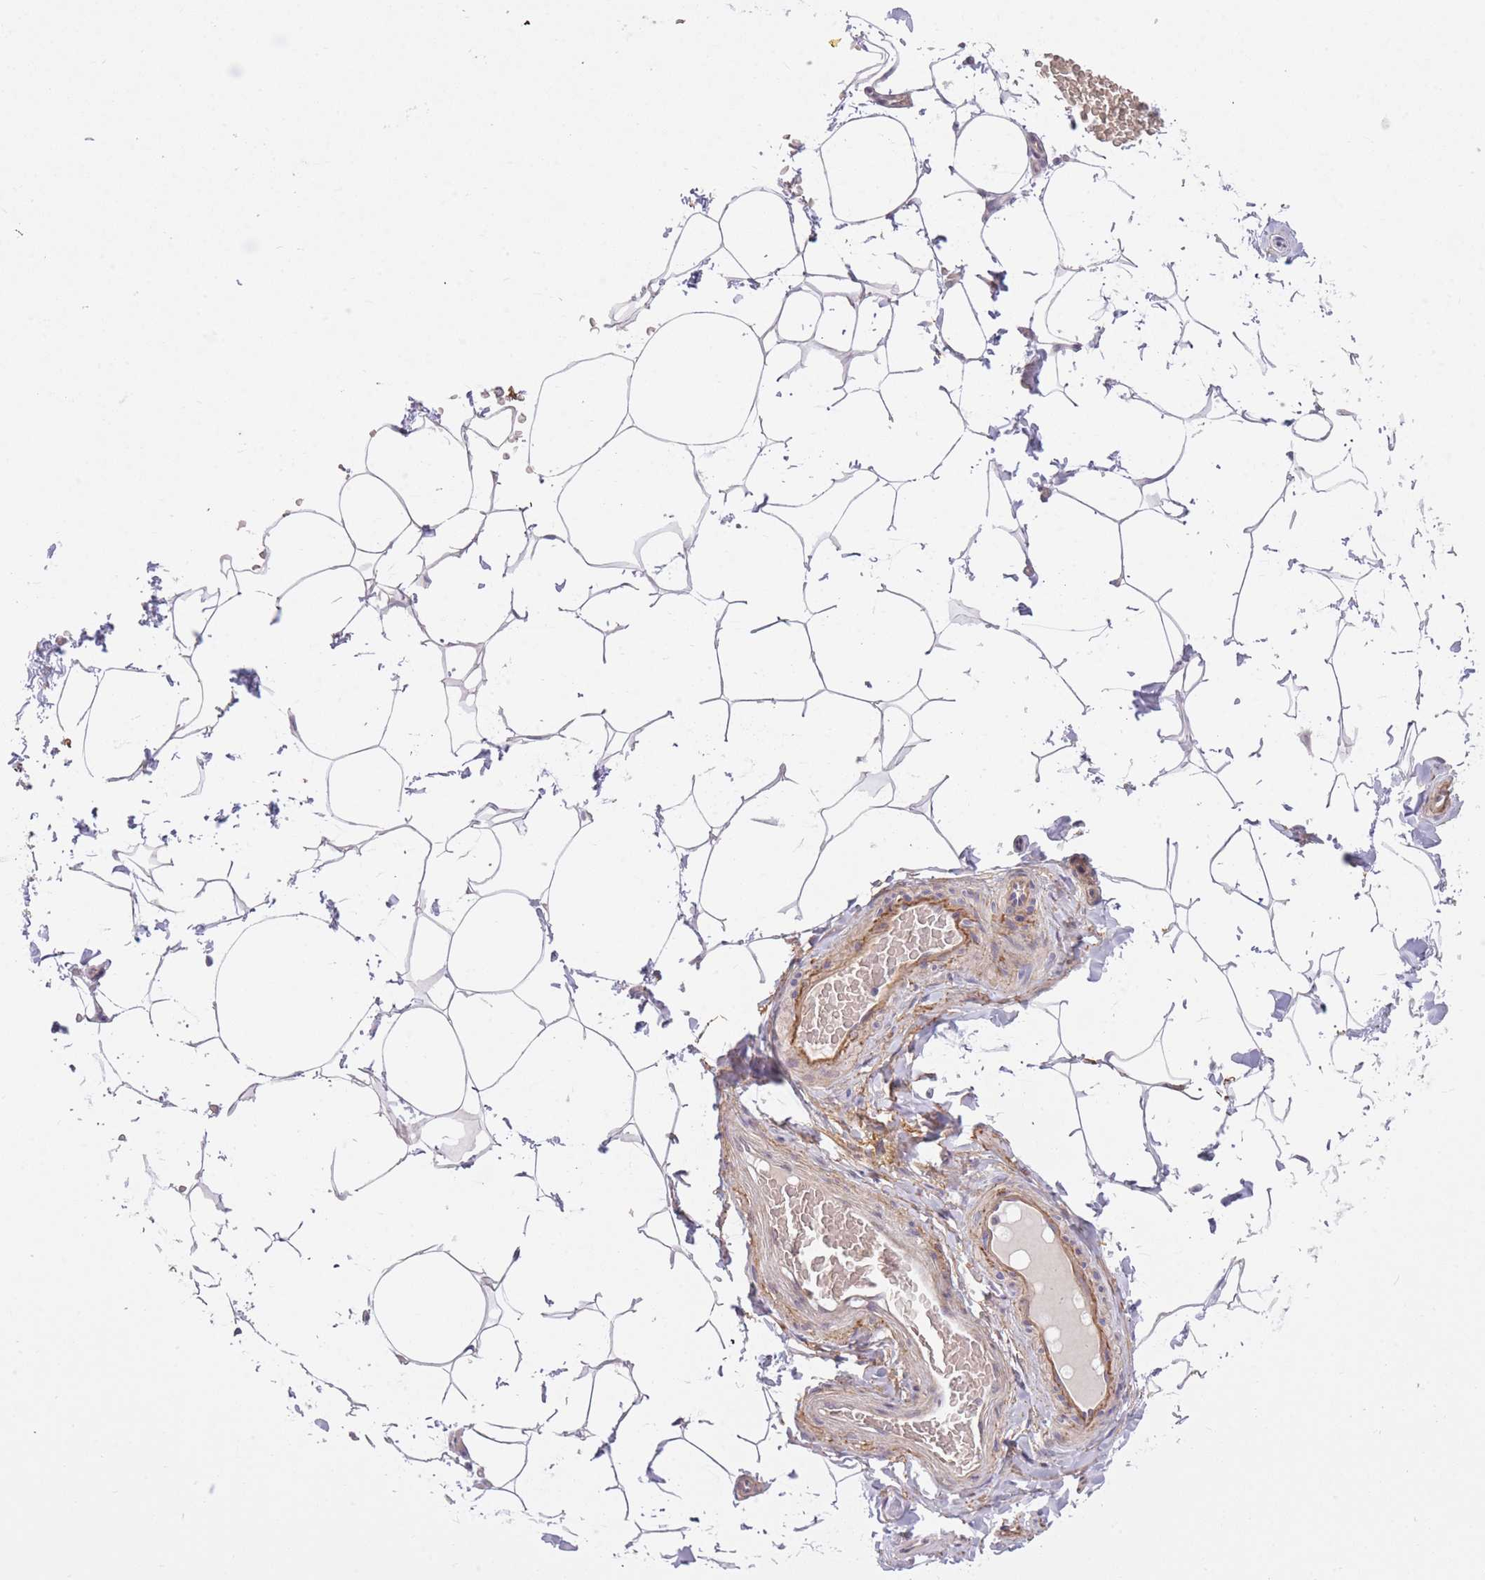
{"staining": {"intensity": "negative", "quantity": "none", "location": "none"}, "tissue": "adipose tissue", "cell_type": "Adipocytes", "image_type": "normal", "snomed": [{"axis": "morphology", "description": "Normal tissue, NOS"}, {"axis": "topography", "description": "Soft tissue"}, {"axis": "topography", "description": "Adipose tissue"}, {"axis": "topography", "description": "Vascular tissue"}, {"axis": "topography", "description": "Peripheral nerve tissue"}], "caption": "Immunohistochemistry of normal adipose tissue exhibits no positivity in adipocytes. The staining is performed using DAB brown chromogen with nuclei counter-stained in using hematoxylin.", "gene": "REV1", "patient": {"sex": "male", "age": 46}}